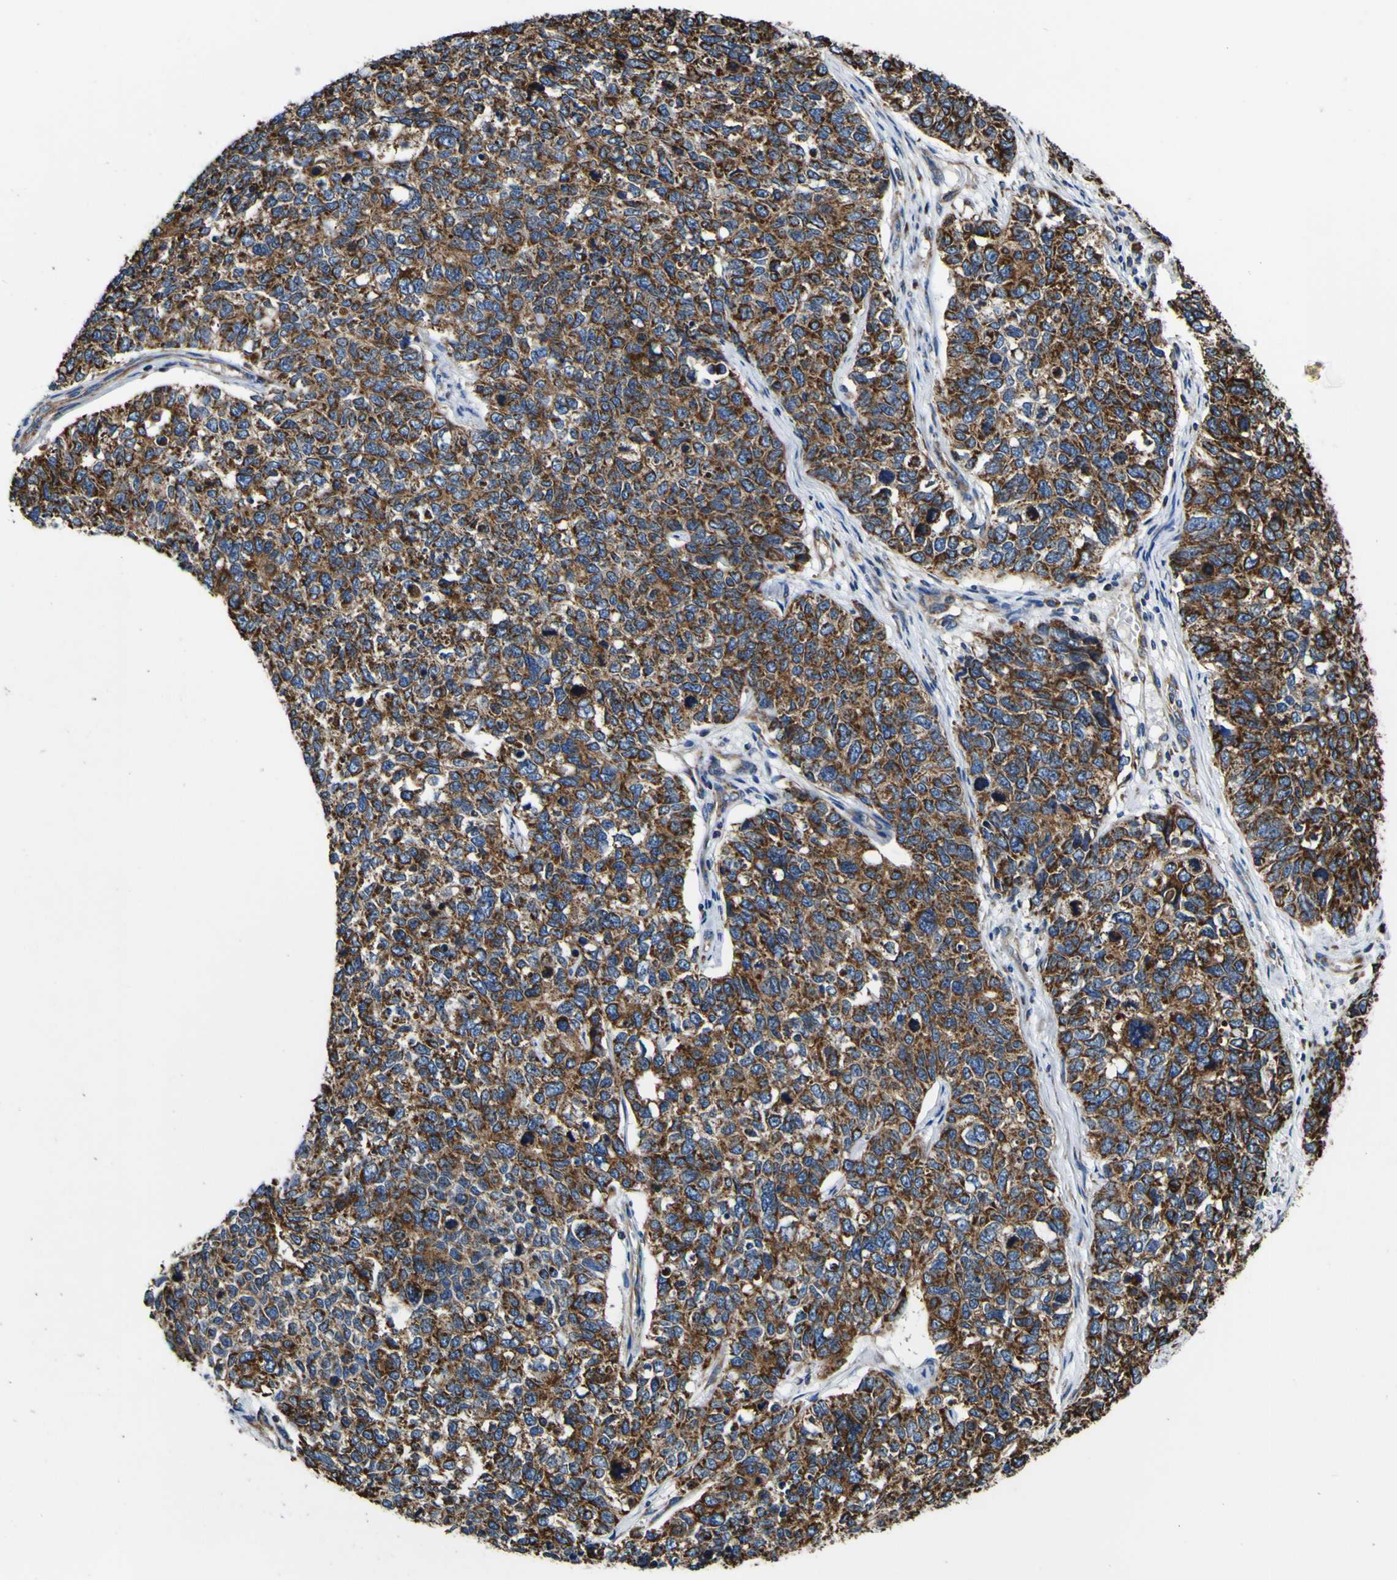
{"staining": {"intensity": "strong", "quantity": ">75%", "location": "cytoplasmic/membranous"}, "tissue": "cervical cancer", "cell_type": "Tumor cells", "image_type": "cancer", "snomed": [{"axis": "morphology", "description": "Squamous cell carcinoma, NOS"}, {"axis": "topography", "description": "Cervix"}], "caption": "A histopathology image of human squamous cell carcinoma (cervical) stained for a protein exhibits strong cytoplasmic/membranous brown staining in tumor cells.", "gene": "INPP5A", "patient": {"sex": "female", "age": 63}}